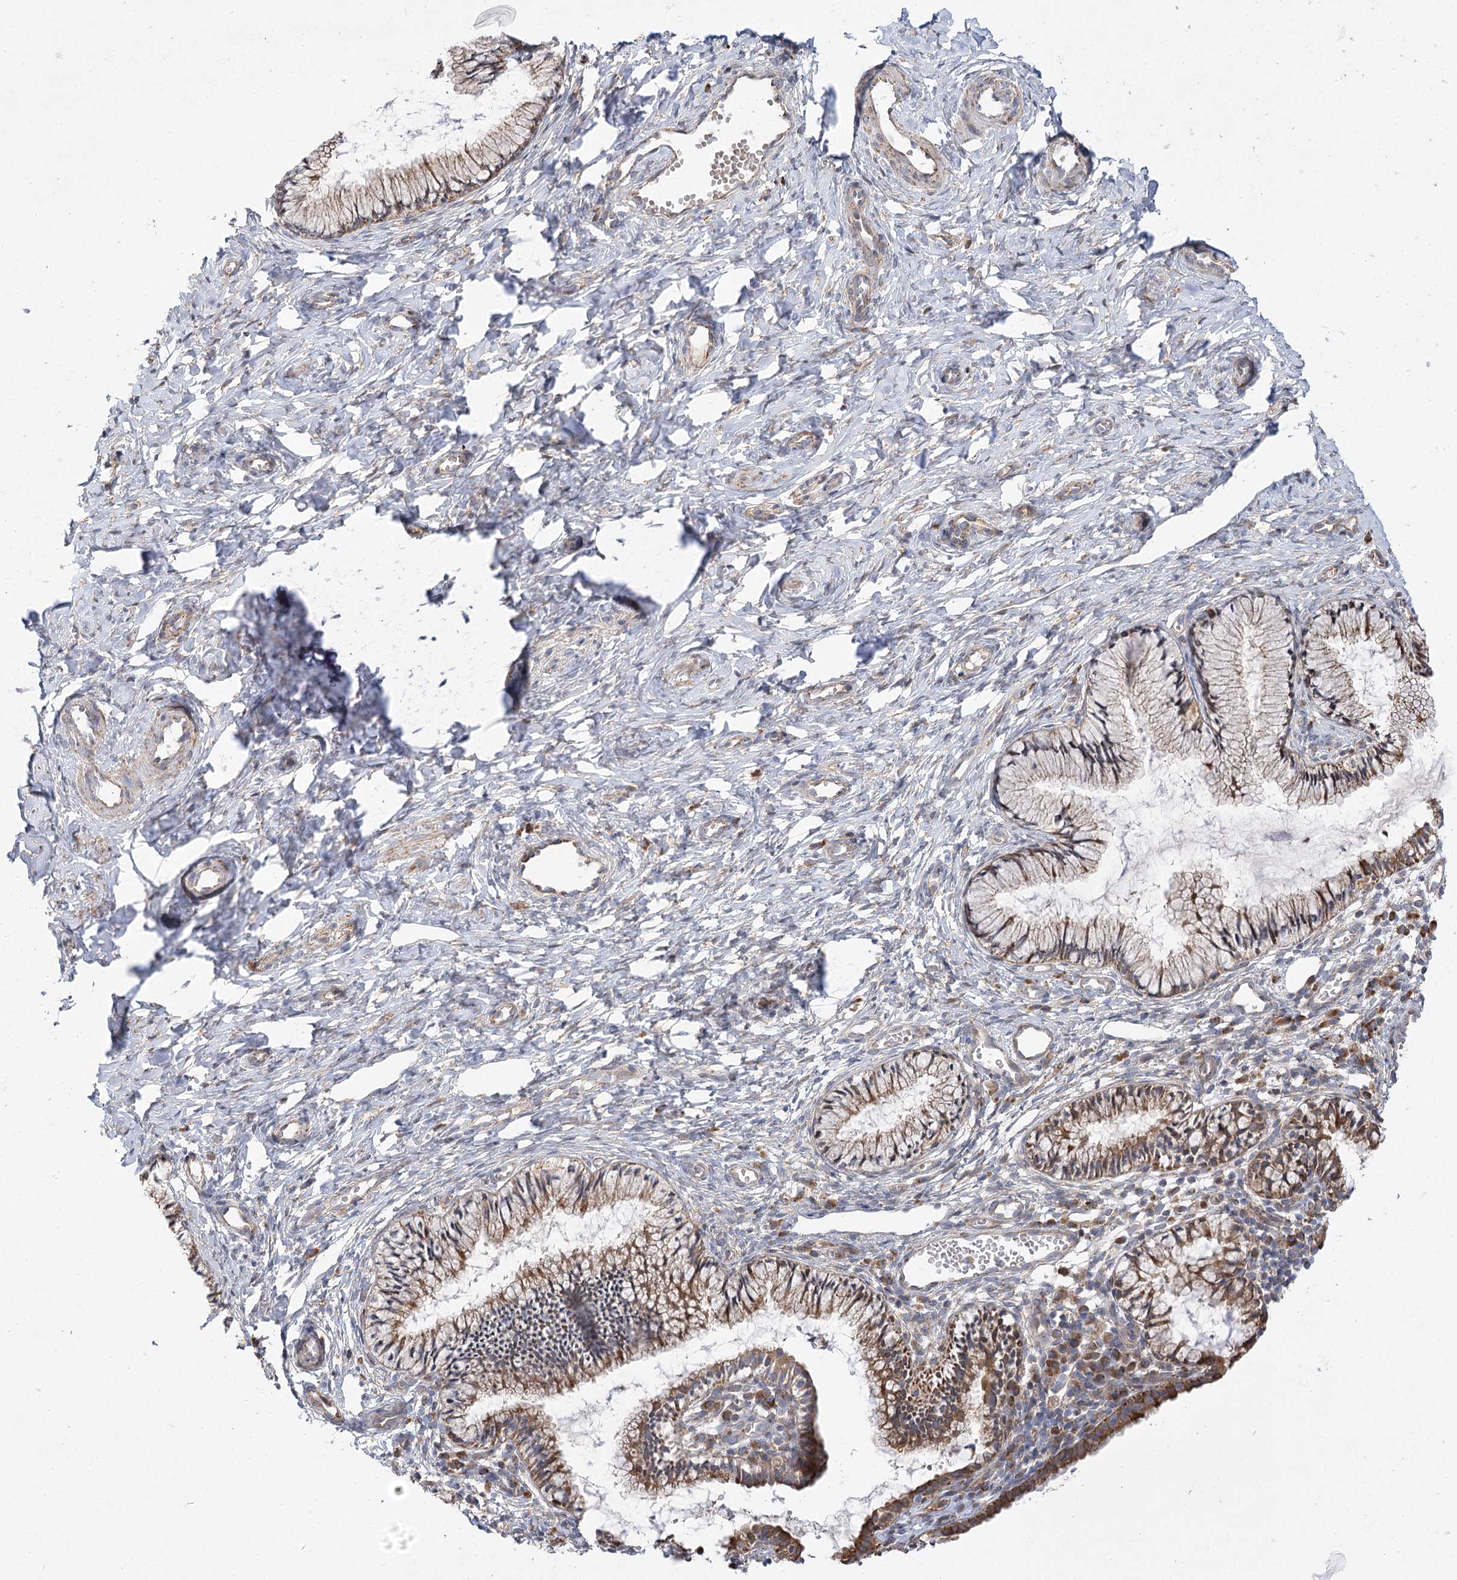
{"staining": {"intensity": "moderate", "quantity": ">75%", "location": "cytoplasmic/membranous"}, "tissue": "cervix", "cell_type": "Glandular cells", "image_type": "normal", "snomed": [{"axis": "morphology", "description": "Normal tissue, NOS"}, {"axis": "topography", "description": "Cervix"}], "caption": "This is a micrograph of IHC staining of normal cervix, which shows moderate expression in the cytoplasmic/membranous of glandular cells.", "gene": "ZFYVE16", "patient": {"sex": "female", "age": 27}}